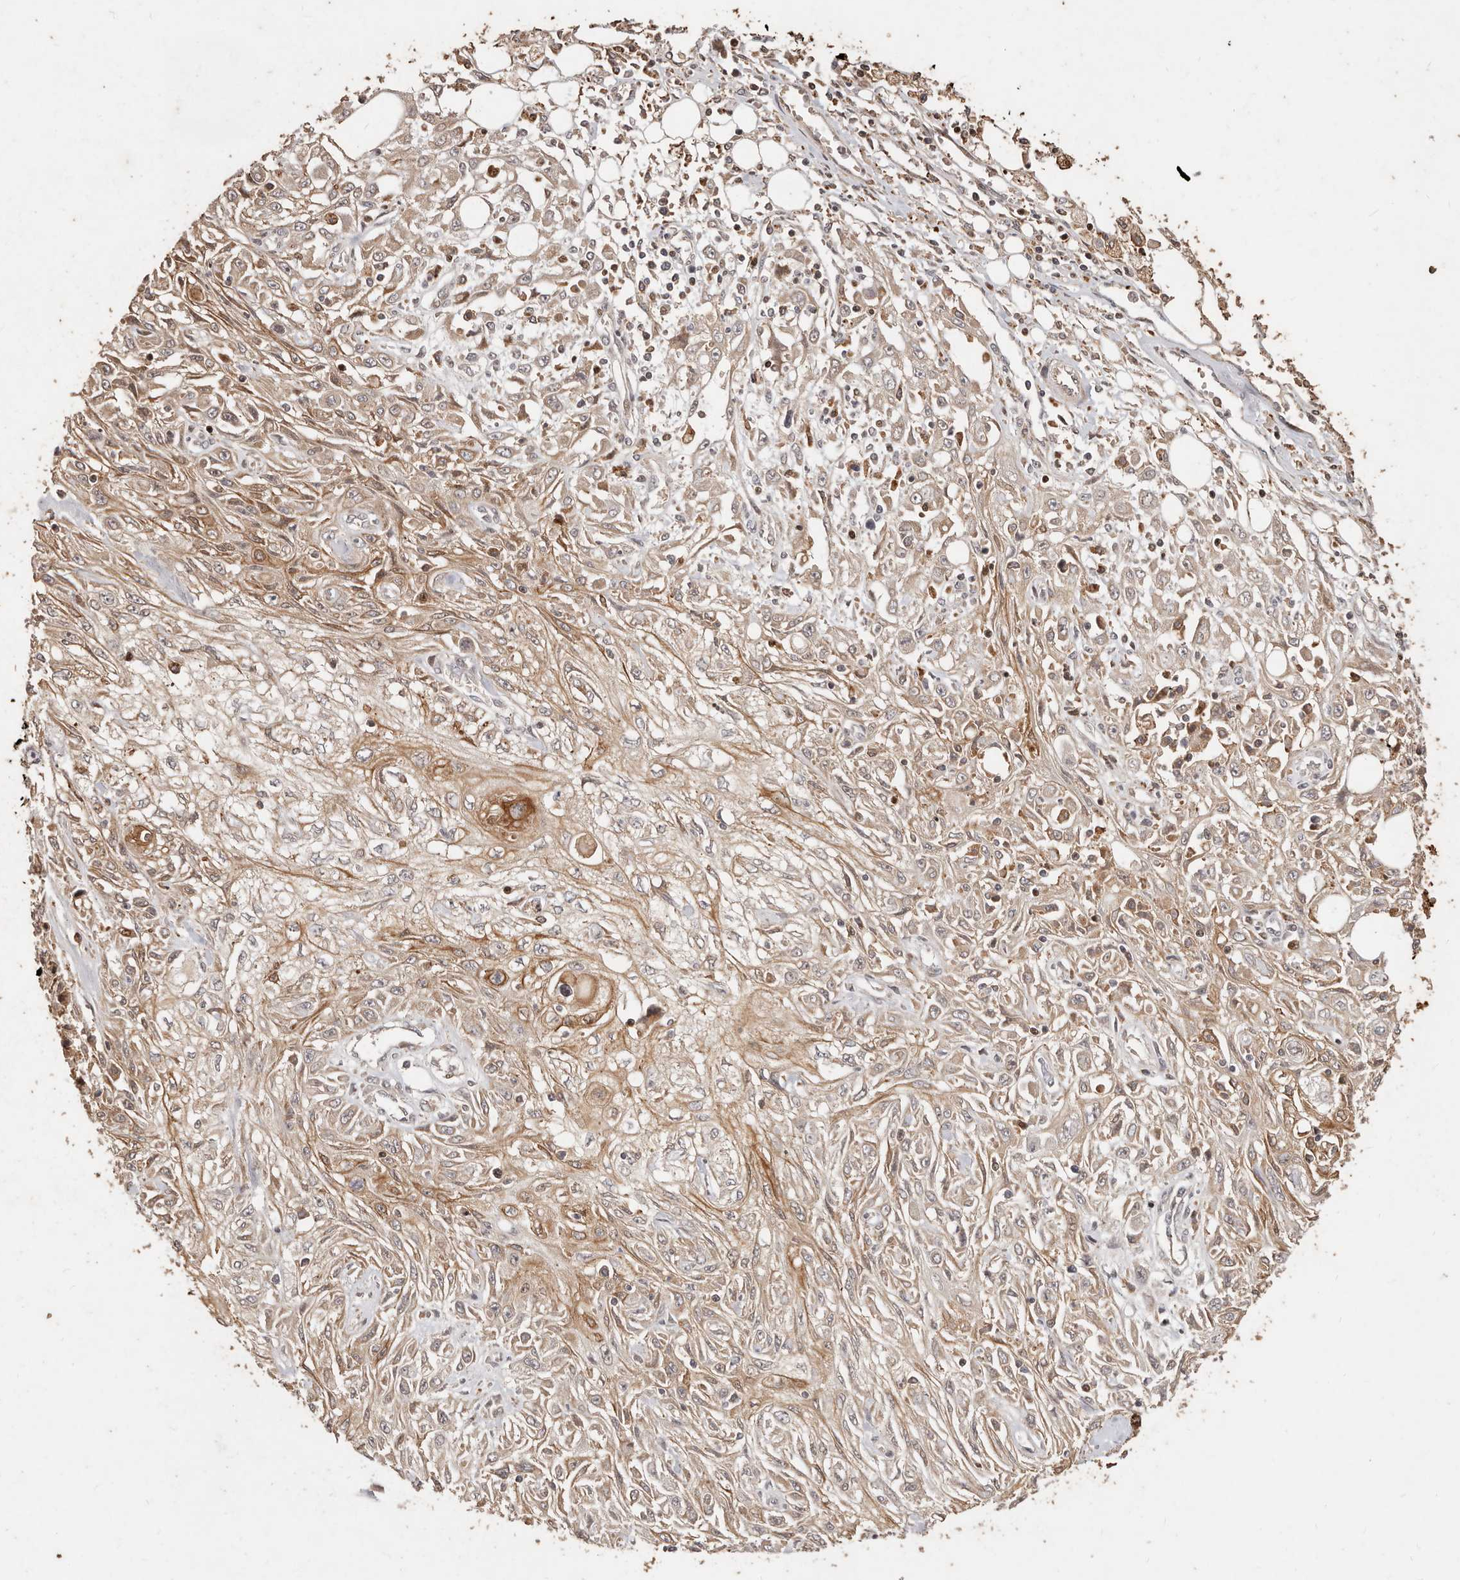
{"staining": {"intensity": "moderate", "quantity": ">75%", "location": "cytoplasmic/membranous"}, "tissue": "skin cancer", "cell_type": "Tumor cells", "image_type": "cancer", "snomed": [{"axis": "morphology", "description": "Squamous cell carcinoma, NOS"}, {"axis": "morphology", "description": "Squamous cell carcinoma, metastatic, NOS"}, {"axis": "topography", "description": "Skin"}, {"axis": "topography", "description": "Lymph node"}], "caption": "IHC (DAB (3,3'-diaminobenzidine)) staining of human squamous cell carcinoma (skin) shows moderate cytoplasmic/membranous protein staining in approximately >75% of tumor cells. (Stains: DAB (3,3'-diaminobenzidine) in brown, nuclei in blue, Microscopy: brightfield microscopy at high magnification).", "gene": "KIF9", "patient": {"sex": "male", "age": 75}}